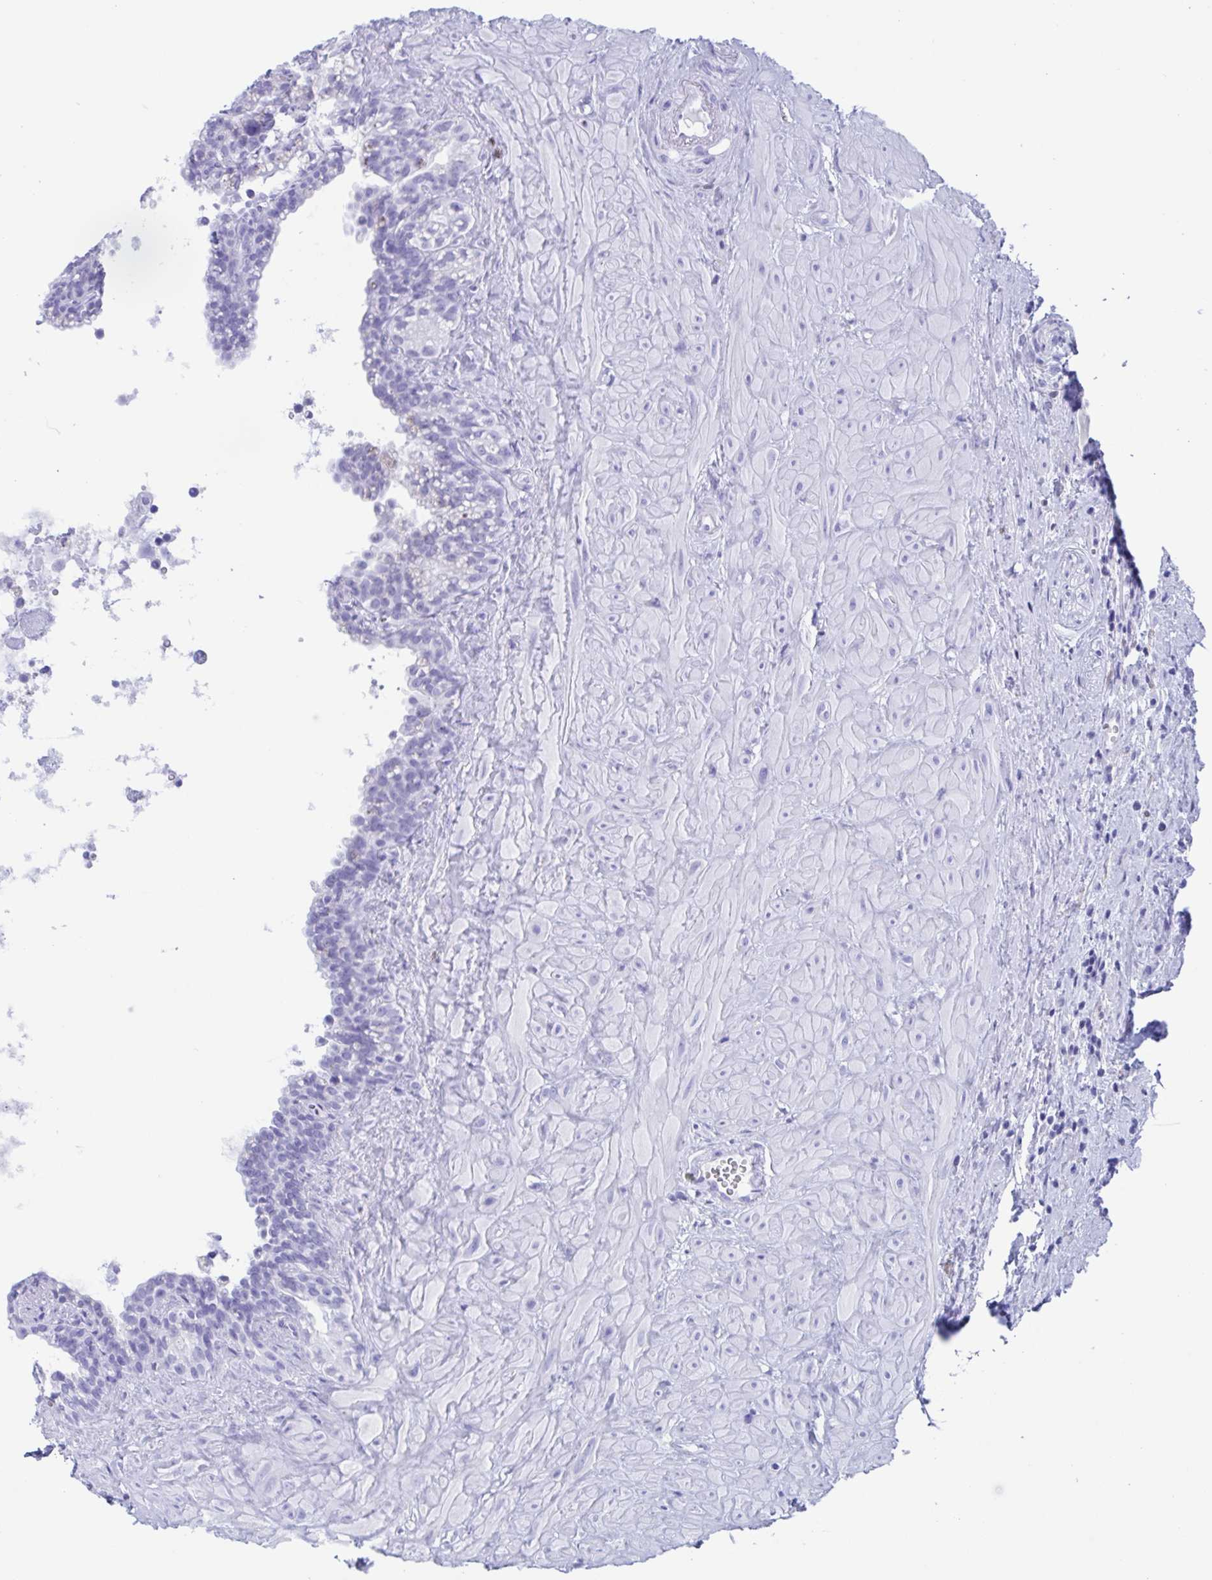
{"staining": {"intensity": "negative", "quantity": "none", "location": "none"}, "tissue": "seminal vesicle", "cell_type": "Glandular cells", "image_type": "normal", "snomed": [{"axis": "morphology", "description": "Normal tissue, NOS"}, {"axis": "topography", "description": "Seminal veicle"}], "caption": "Immunohistochemistry (IHC) photomicrograph of unremarkable seminal vesicle stained for a protein (brown), which demonstrates no expression in glandular cells. (DAB immunohistochemistry (IHC) visualized using brightfield microscopy, high magnification).", "gene": "ZNF850", "patient": {"sex": "male", "age": 76}}